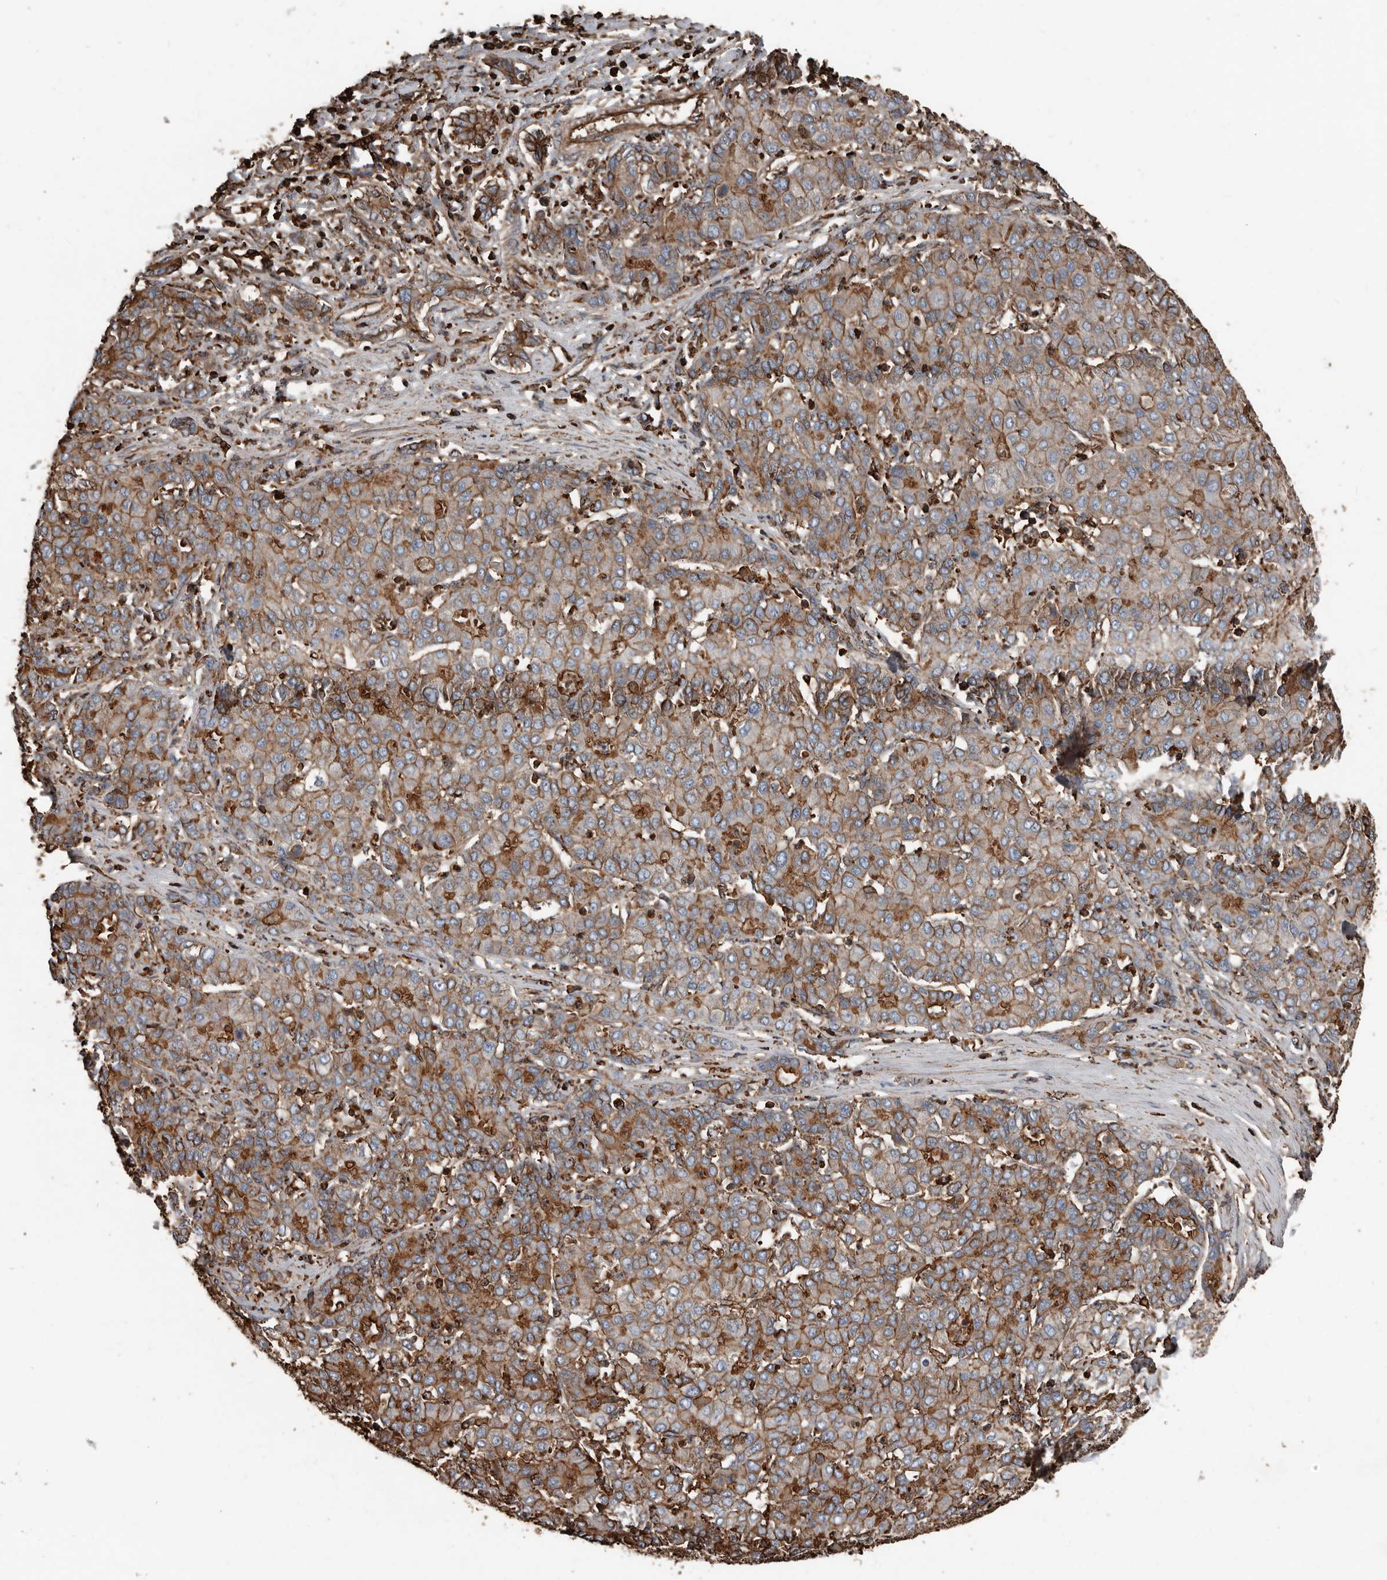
{"staining": {"intensity": "moderate", "quantity": "25%-75%", "location": "cytoplasmic/membranous"}, "tissue": "liver cancer", "cell_type": "Tumor cells", "image_type": "cancer", "snomed": [{"axis": "morphology", "description": "Carcinoma, Hepatocellular, NOS"}, {"axis": "topography", "description": "Liver"}], "caption": "Liver hepatocellular carcinoma stained with DAB immunohistochemistry displays medium levels of moderate cytoplasmic/membranous positivity in approximately 25%-75% of tumor cells. (DAB (3,3'-diaminobenzidine) IHC, brown staining for protein, blue staining for nuclei).", "gene": "DENND6B", "patient": {"sex": "male", "age": 65}}